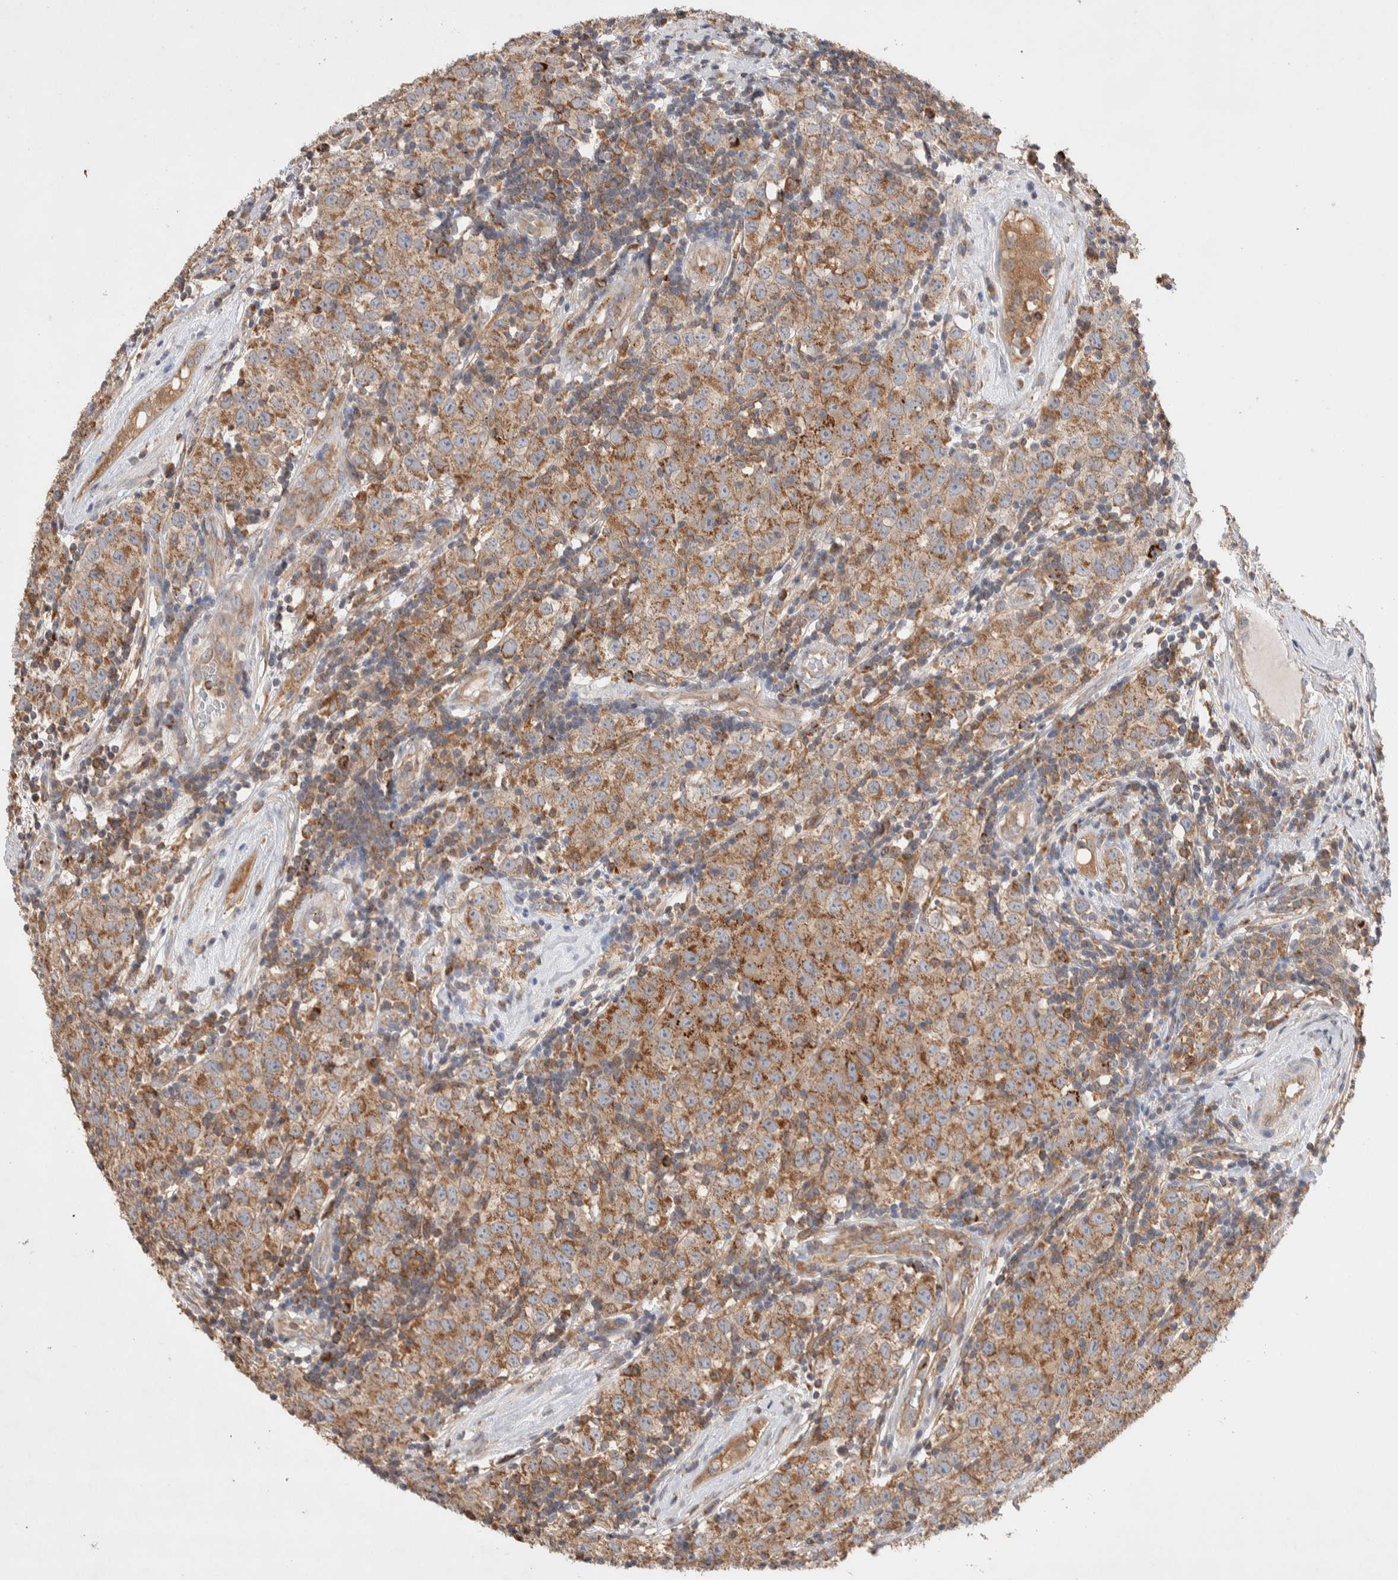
{"staining": {"intensity": "moderate", "quantity": ">75%", "location": "cytoplasmic/membranous"}, "tissue": "testis cancer", "cell_type": "Tumor cells", "image_type": "cancer", "snomed": [{"axis": "morphology", "description": "Seminoma, NOS"}, {"axis": "morphology", "description": "Carcinoma, Embryonal, NOS"}, {"axis": "topography", "description": "Testis"}], "caption": "Immunohistochemistry (IHC) of testis cancer (seminoma) exhibits medium levels of moderate cytoplasmic/membranous staining in approximately >75% of tumor cells.", "gene": "DEPTOR", "patient": {"sex": "male", "age": 28}}